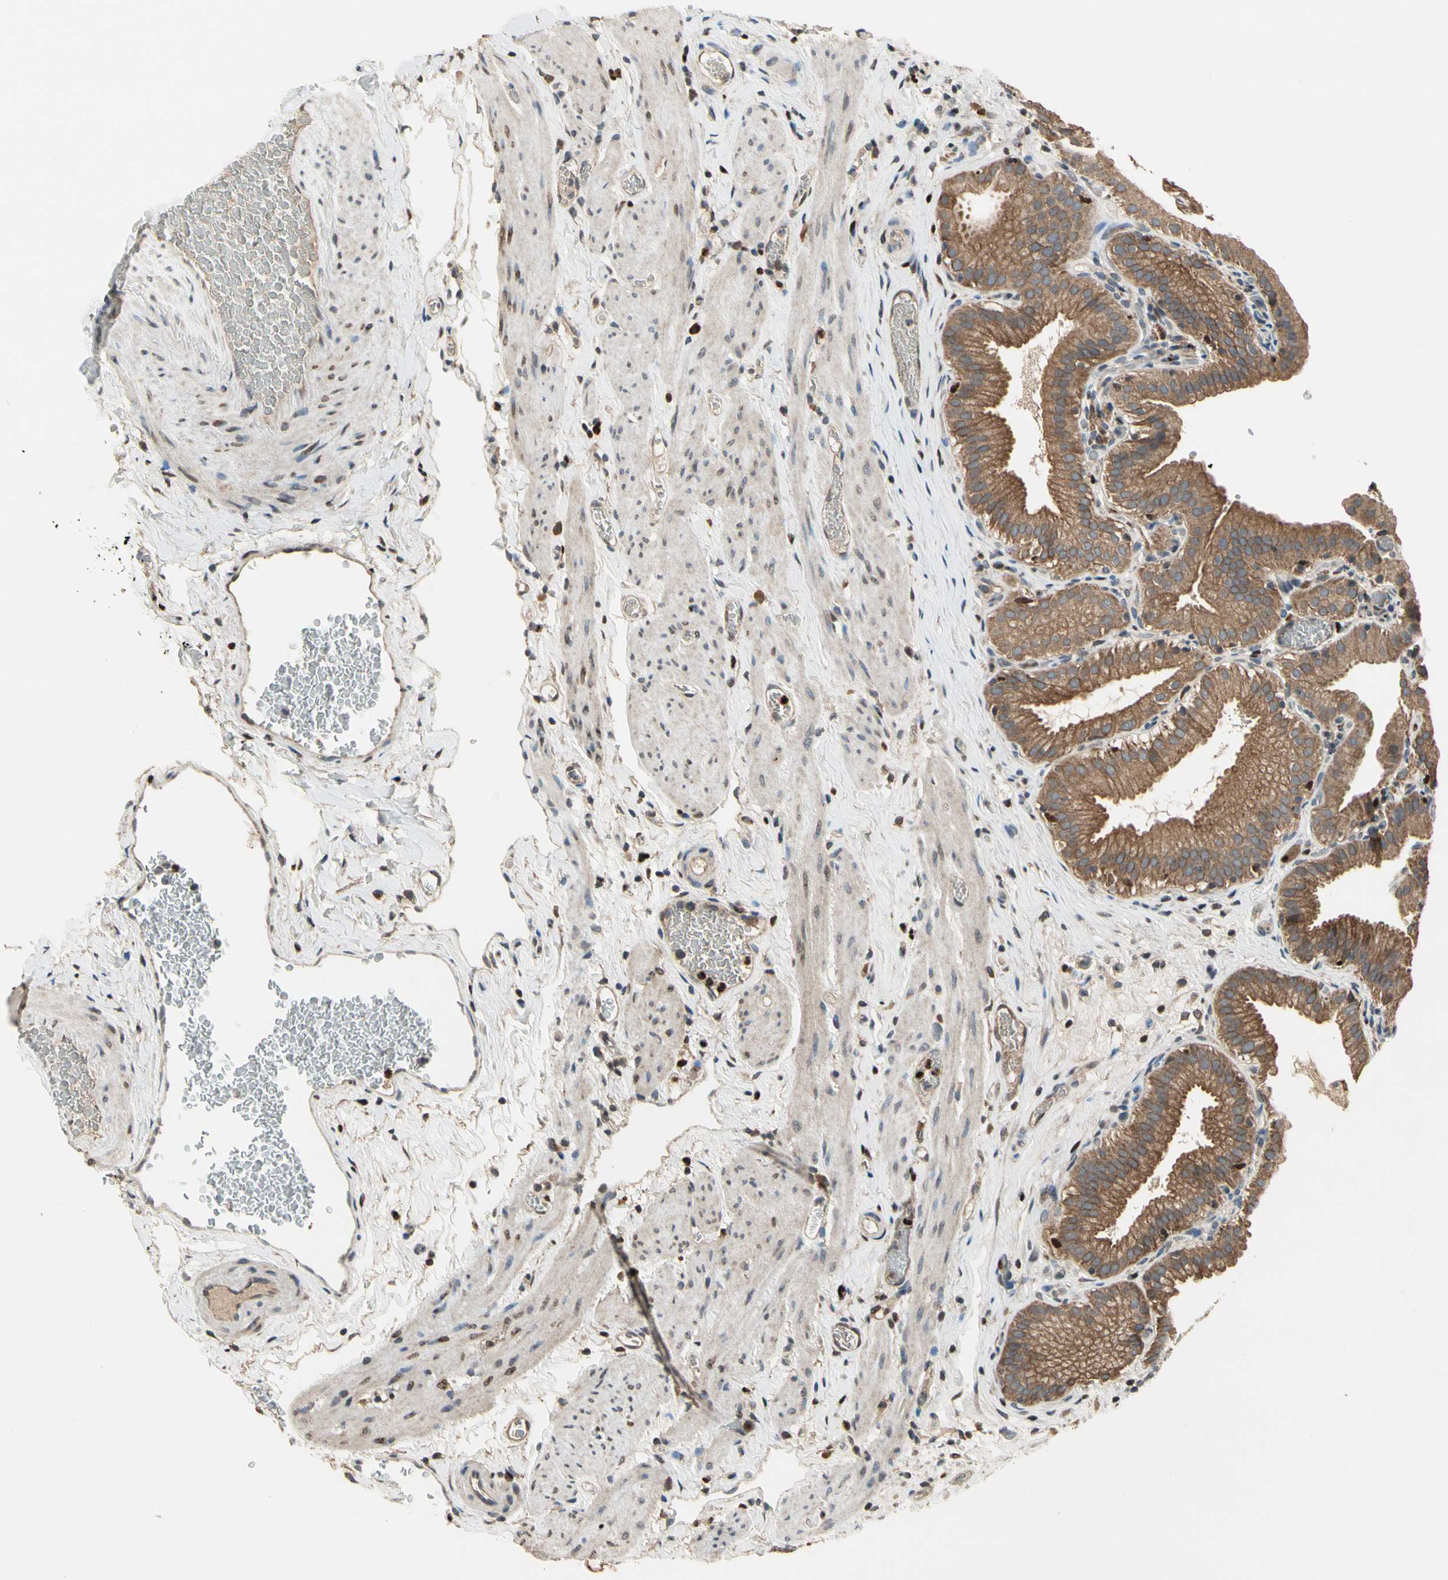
{"staining": {"intensity": "strong", "quantity": ">75%", "location": "cytoplasmic/membranous"}, "tissue": "gallbladder", "cell_type": "Glandular cells", "image_type": "normal", "snomed": [{"axis": "morphology", "description": "Normal tissue, NOS"}, {"axis": "topography", "description": "Gallbladder"}], "caption": "Gallbladder stained with immunohistochemistry shows strong cytoplasmic/membranous expression in approximately >75% of glandular cells. (DAB = brown stain, brightfield microscopy at high magnification).", "gene": "CGREF1", "patient": {"sex": "male", "age": 54}}